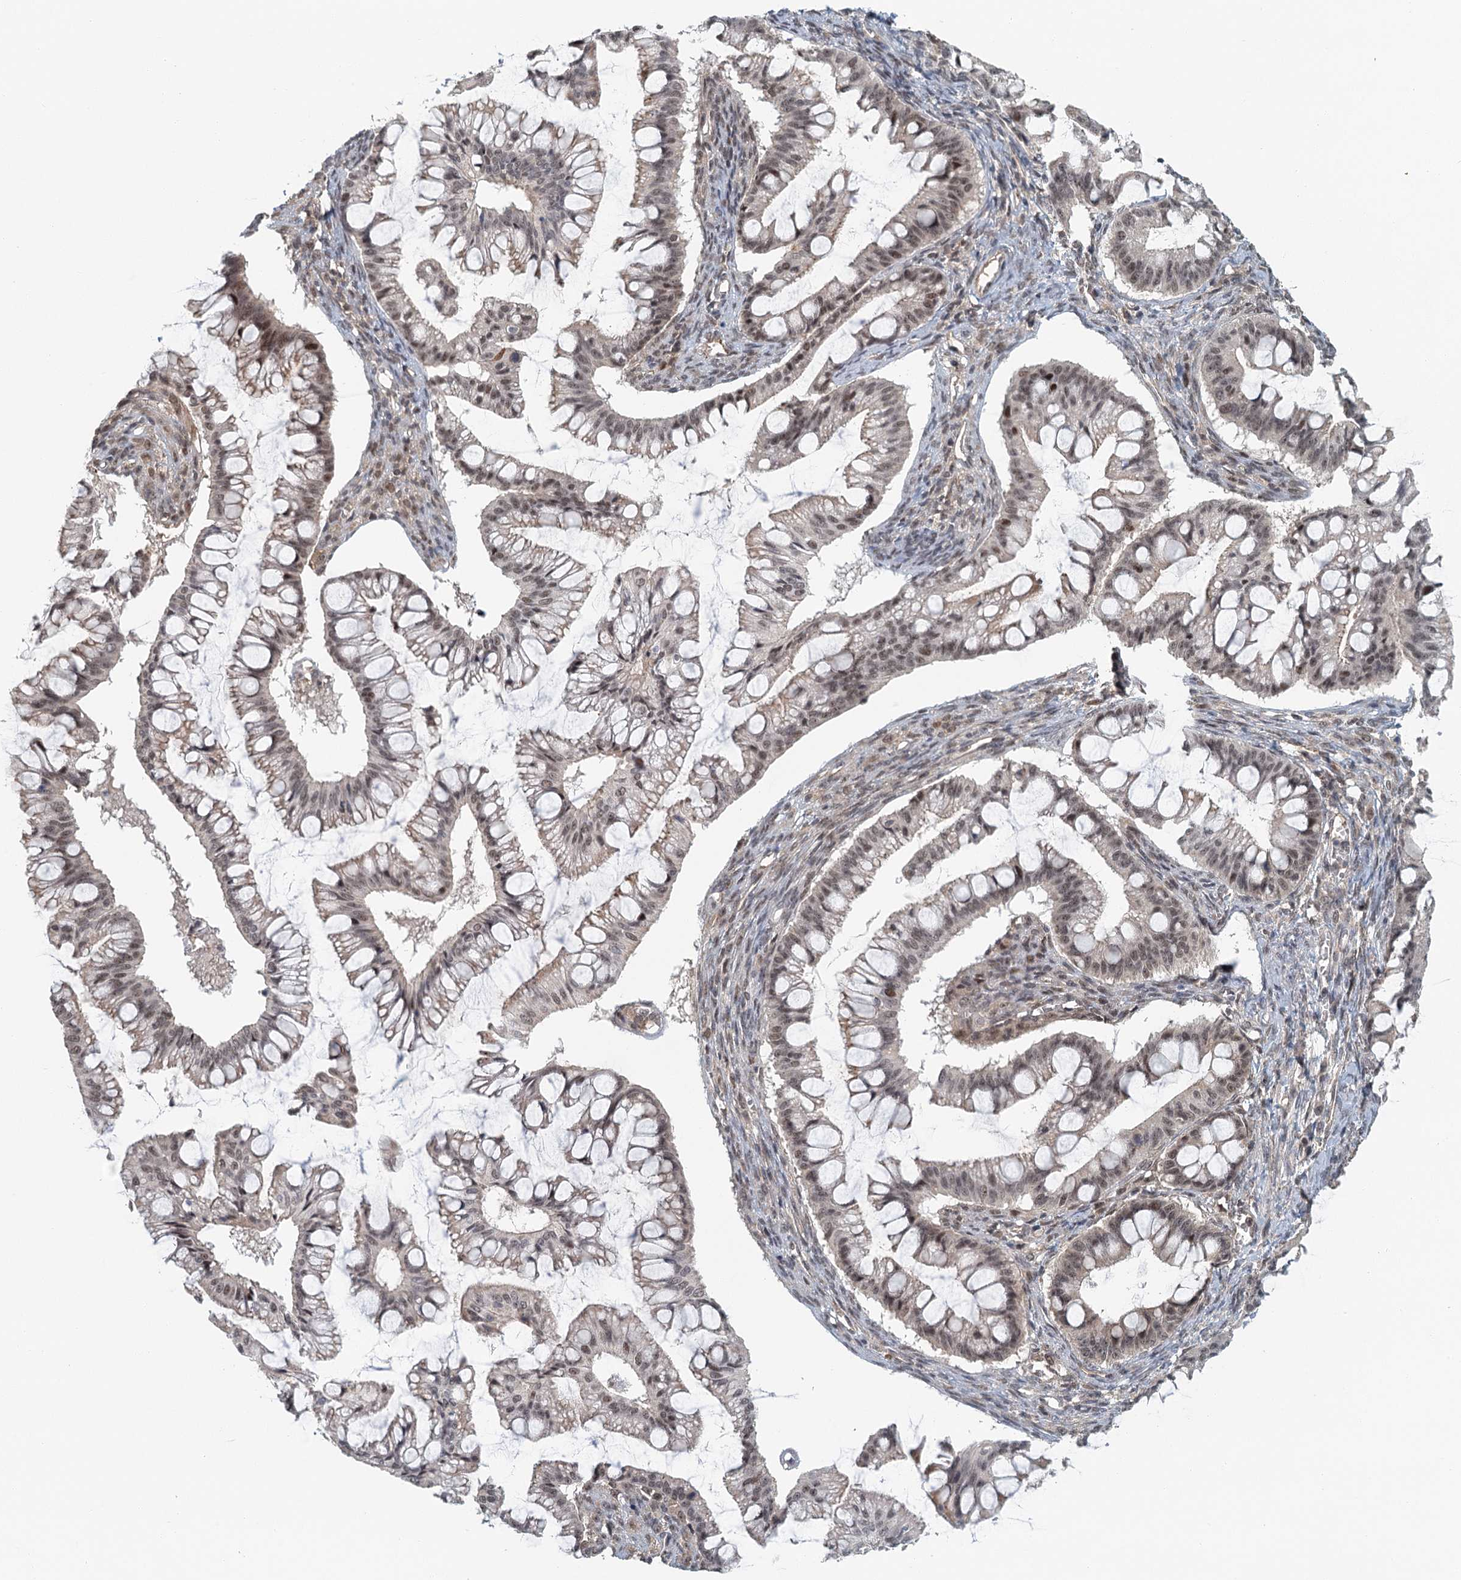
{"staining": {"intensity": "moderate", "quantity": ">75%", "location": "nuclear"}, "tissue": "ovarian cancer", "cell_type": "Tumor cells", "image_type": "cancer", "snomed": [{"axis": "morphology", "description": "Cystadenocarcinoma, mucinous, NOS"}, {"axis": "topography", "description": "Ovary"}], "caption": "Protein positivity by immunohistochemistry (IHC) displays moderate nuclear expression in about >75% of tumor cells in ovarian cancer.", "gene": "TAS2R42", "patient": {"sex": "female", "age": 73}}